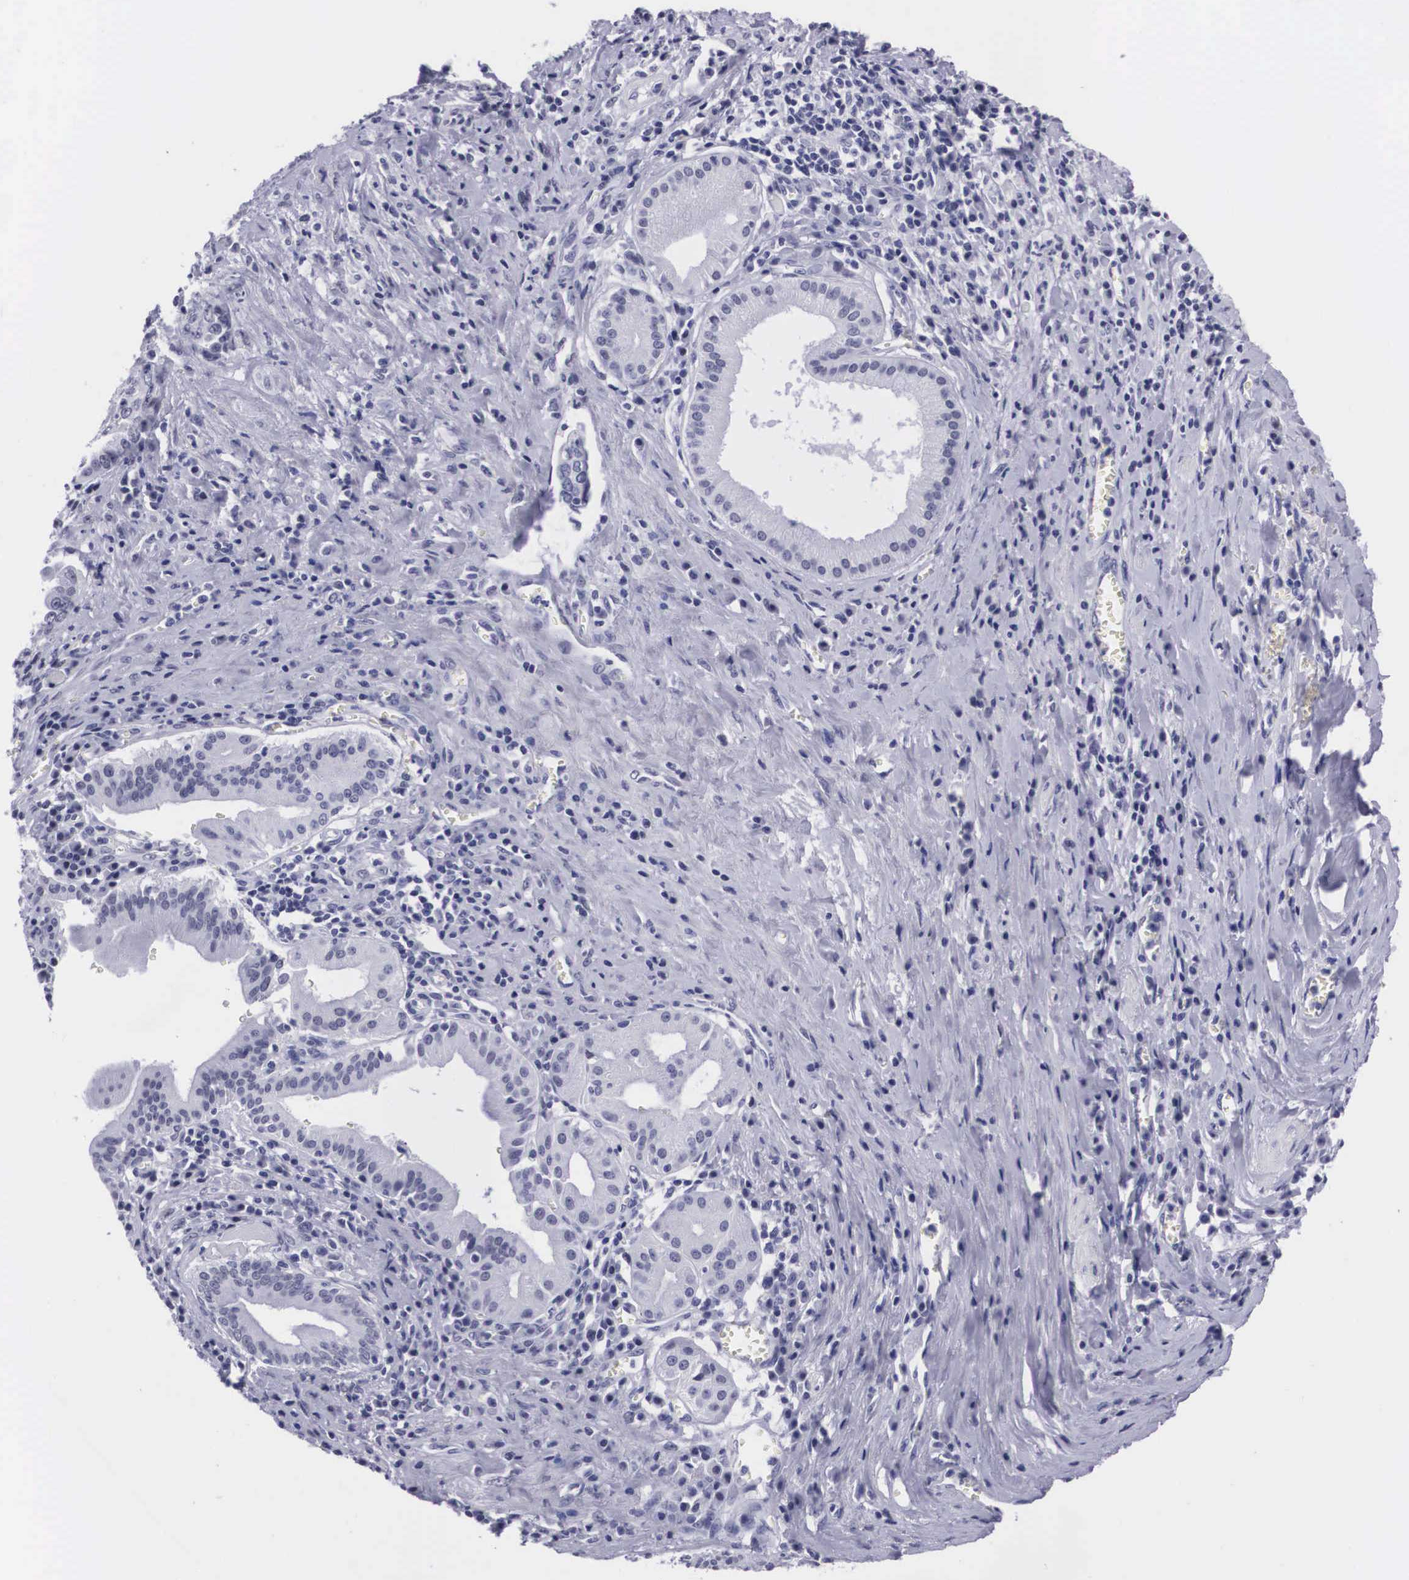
{"staining": {"intensity": "negative", "quantity": "none", "location": "none"}, "tissue": "pancreatic cancer", "cell_type": "Tumor cells", "image_type": "cancer", "snomed": [{"axis": "morphology", "description": "Adenocarcinoma, NOS"}, {"axis": "topography", "description": "Pancreas"}], "caption": "The immunohistochemistry (IHC) histopathology image has no significant staining in tumor cells of pancreatic adenocarcinoma tissue.", "gene": "C22orf31", "patient": {"sex": "male", "age": 69}}